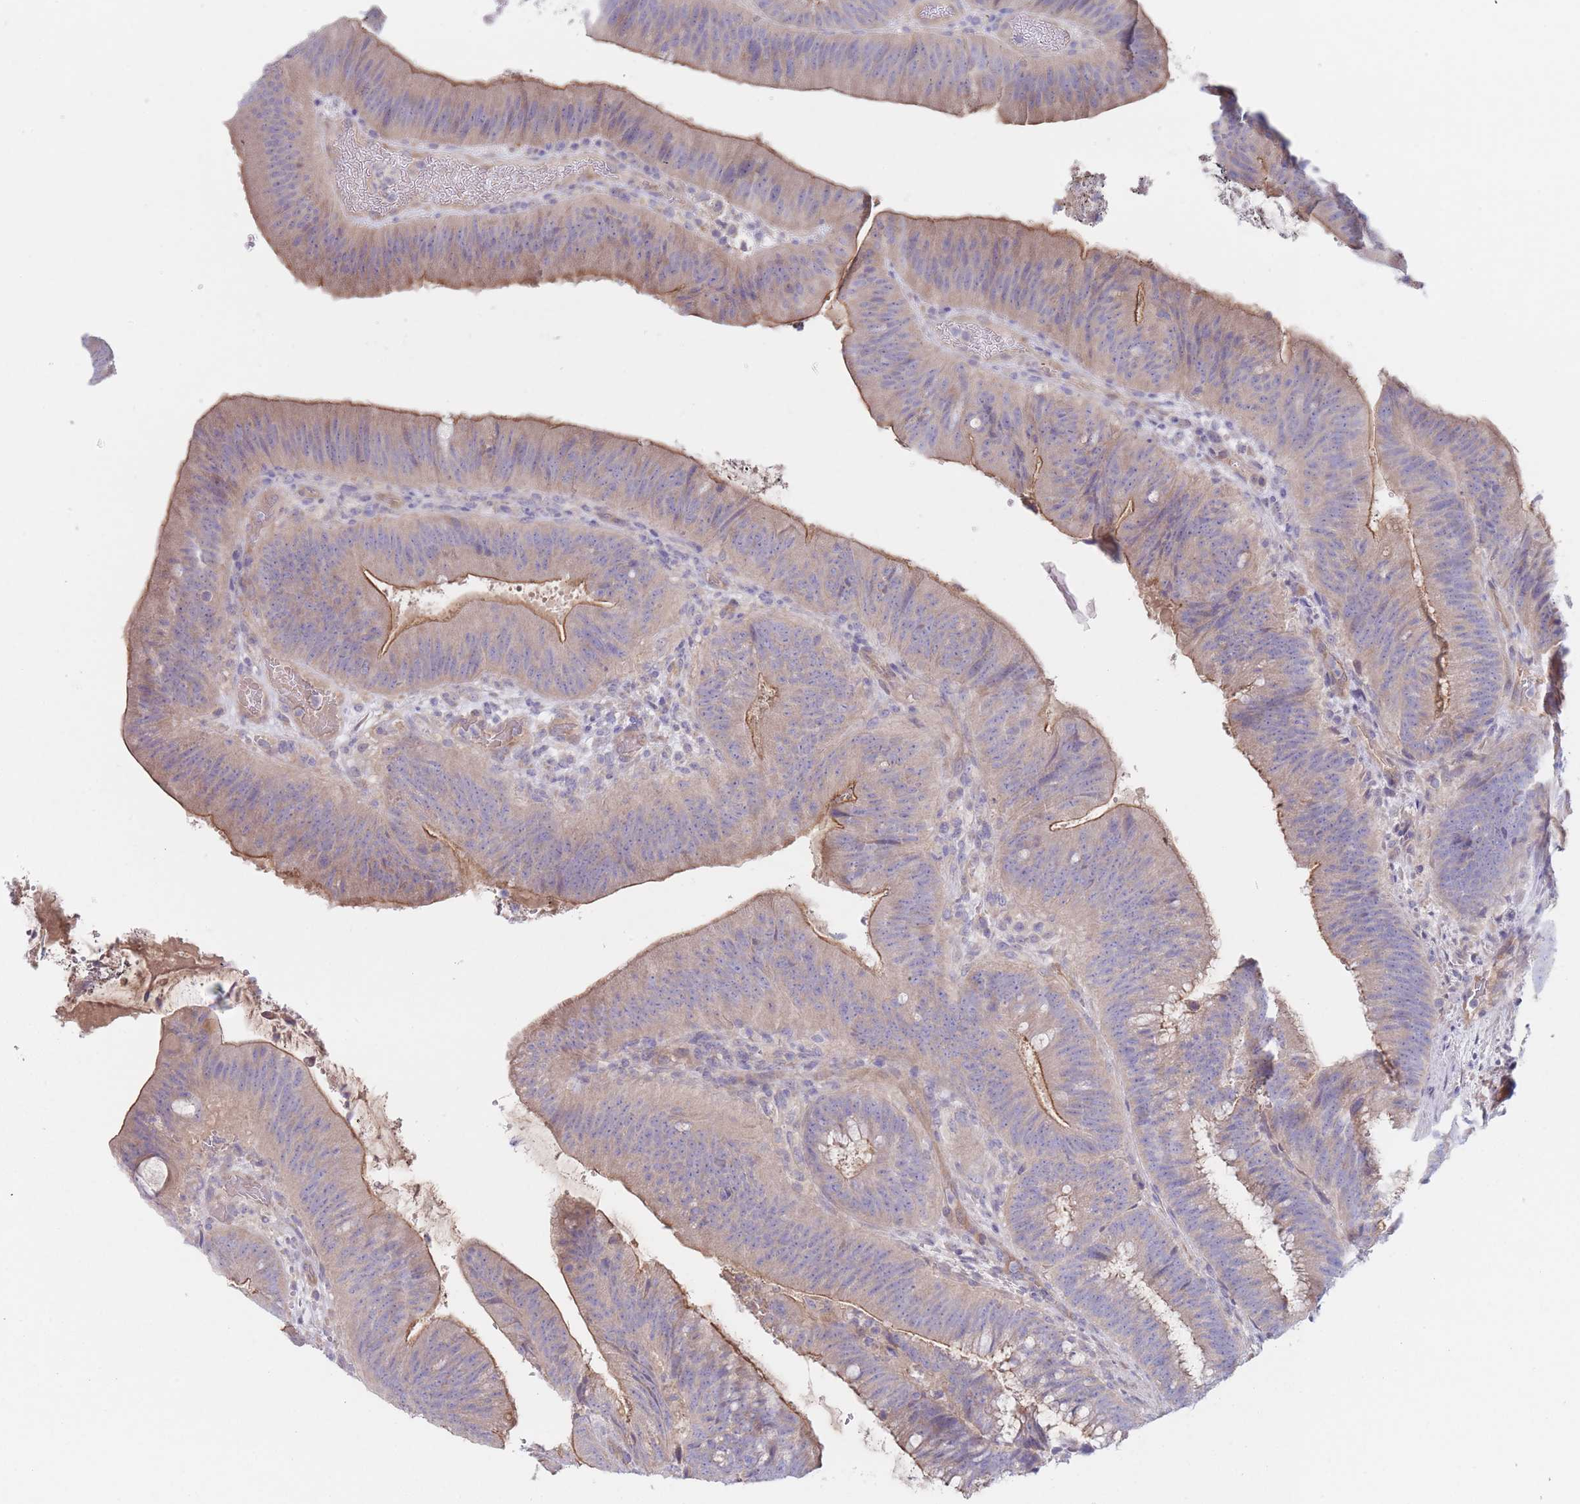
{"staining": {"intensity": "moderate", "quantity": "25%-75%", "location": "cytoplasmic/membranous"}, "tissue": "colorectal cancer", "cell_type": "Tumor cells", "image_type": "cancer", "snomed": [{"axis": "morphology", "description": "Adenocarcinoma, NOS"}, {"axis": "topography", "description": "Colon"}], "caption": "Immunohistochemical staining of colorectal adenocarcinoma reveals medium levels of moderate cytoplasmic/membranous protein positivity in about 25%-75% of tumor cells.", "gene": "ZNF281", "patient": {"sex": "female", "age": 43}}